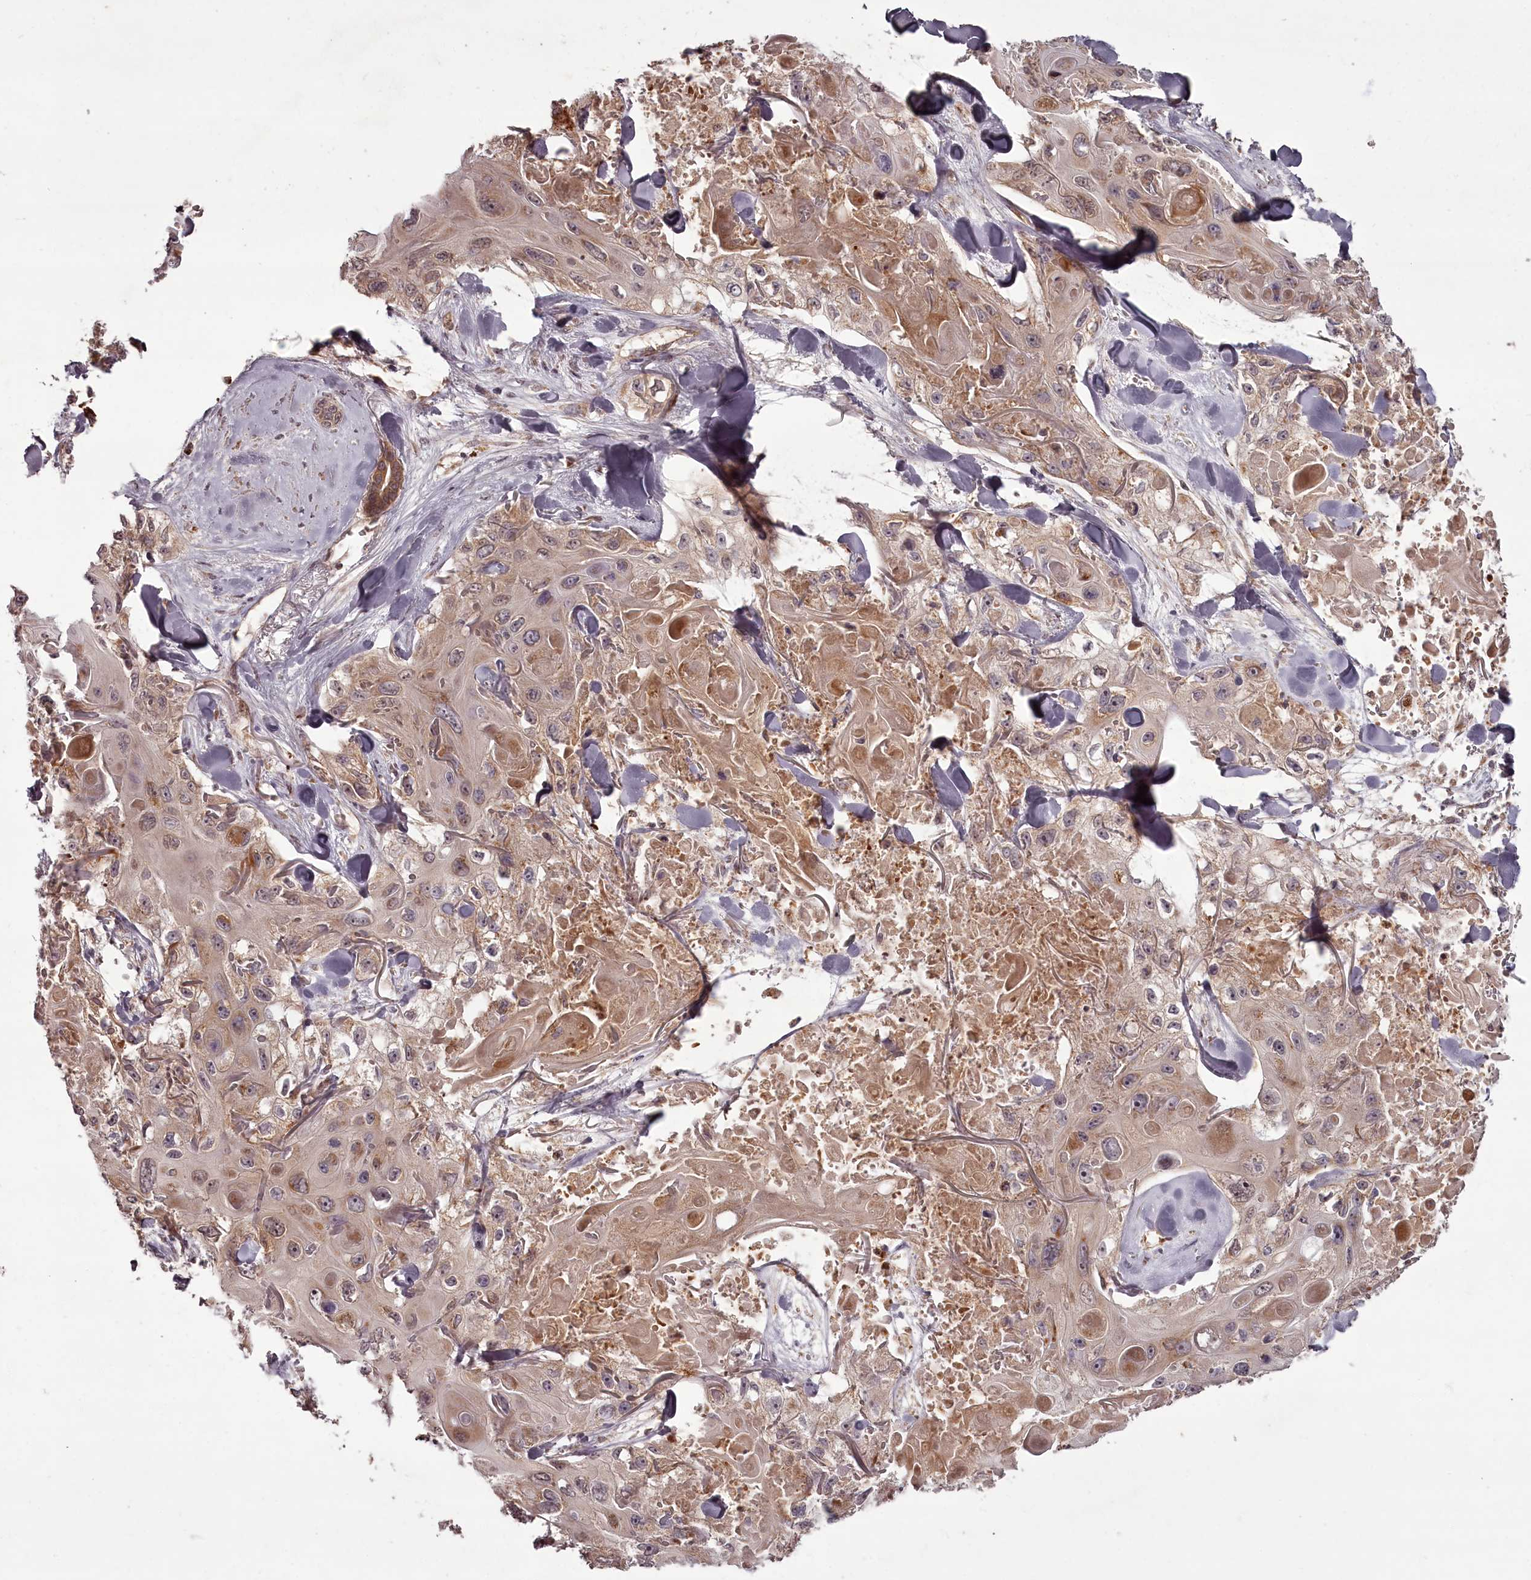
{"staining": {"intensity": "moderate", "quantity": ">75%", "location": "cytoplasmic/membranous"}, "tissue": "skin cancer", "cell_type": "Tumor cells", "image_type": "cancer", "snomed": [{"axis": "morphology", "description": "Normal tissue, NOS"}, {"axis": "morphology", "description": "Squamous cell carcinoma, NOS"}, {"axis": "topography", "description": "Skin"}], "caption": "Immunohistochemistry histopathology image of neoplastic tissue: human skin cancer stained using IHC demonstrates medium levels of moderate protein expression localized specifically in the cytoplasmic/membranous of tumor cells, appearing as a cytoplasmic/membranous brown color.", "gene": "PCBP2", "patient": {"sex": "male", "age": 72}}